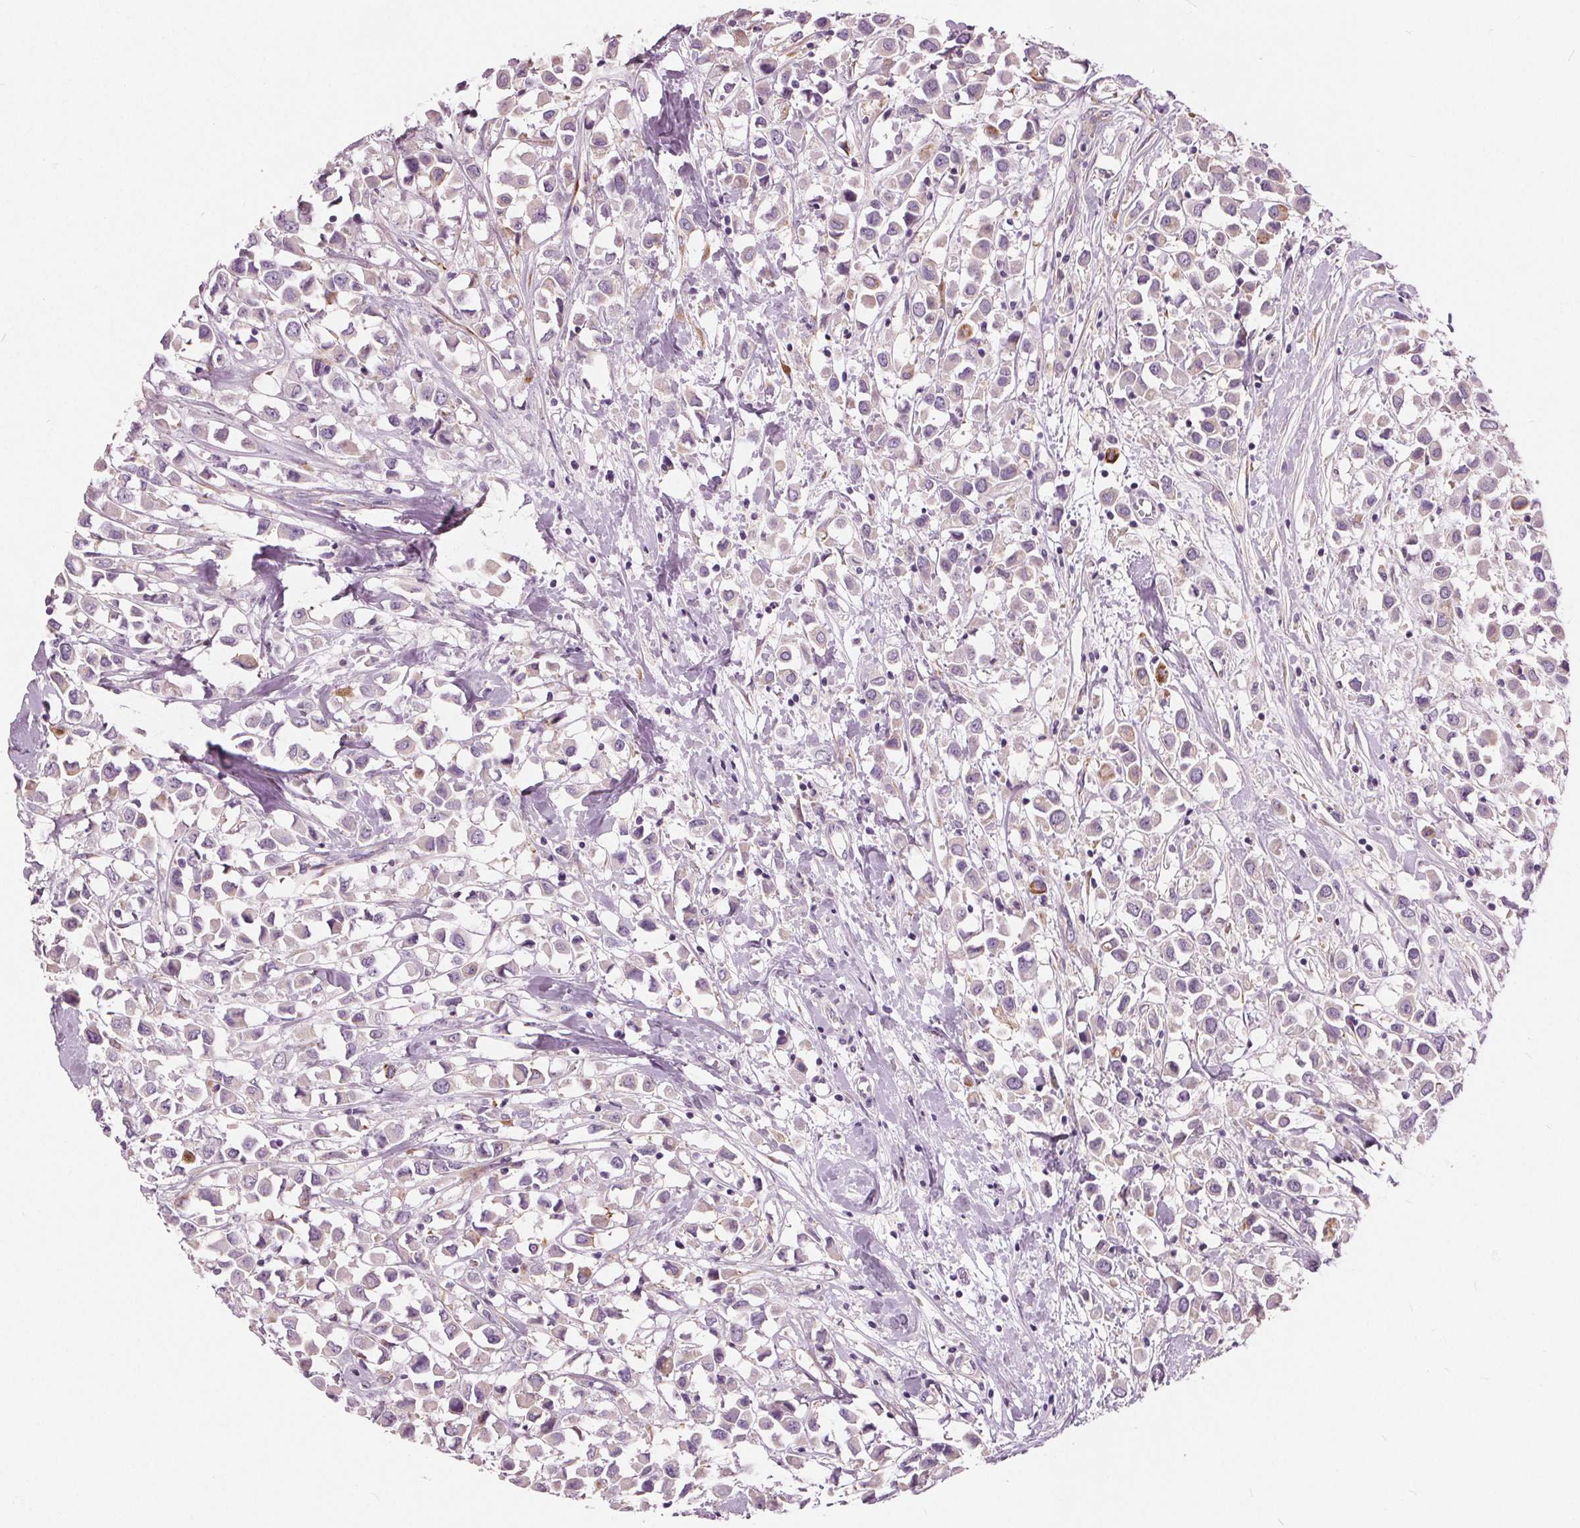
{"staining": {"intensity": "moderate", "quantity": "<25%", "location": "cytoplasmic/membranous"}, "tissue": "breast cancer", "cell_type": "Tumor cells", "image_type": "cancer", "snomed": [{"axis": "morphology", "description": "Duct carcinoma"}, {"axis": "topography", "description": "Breast"}], "caption": "Immunohistochemical staining of breast cancer demonstrates moderate cytoplasmic/membranous protein positivity in approximately <25% of tumor cells.", "gene": "LHFPL7", "patient": {"sex": "female", "age": 61}}